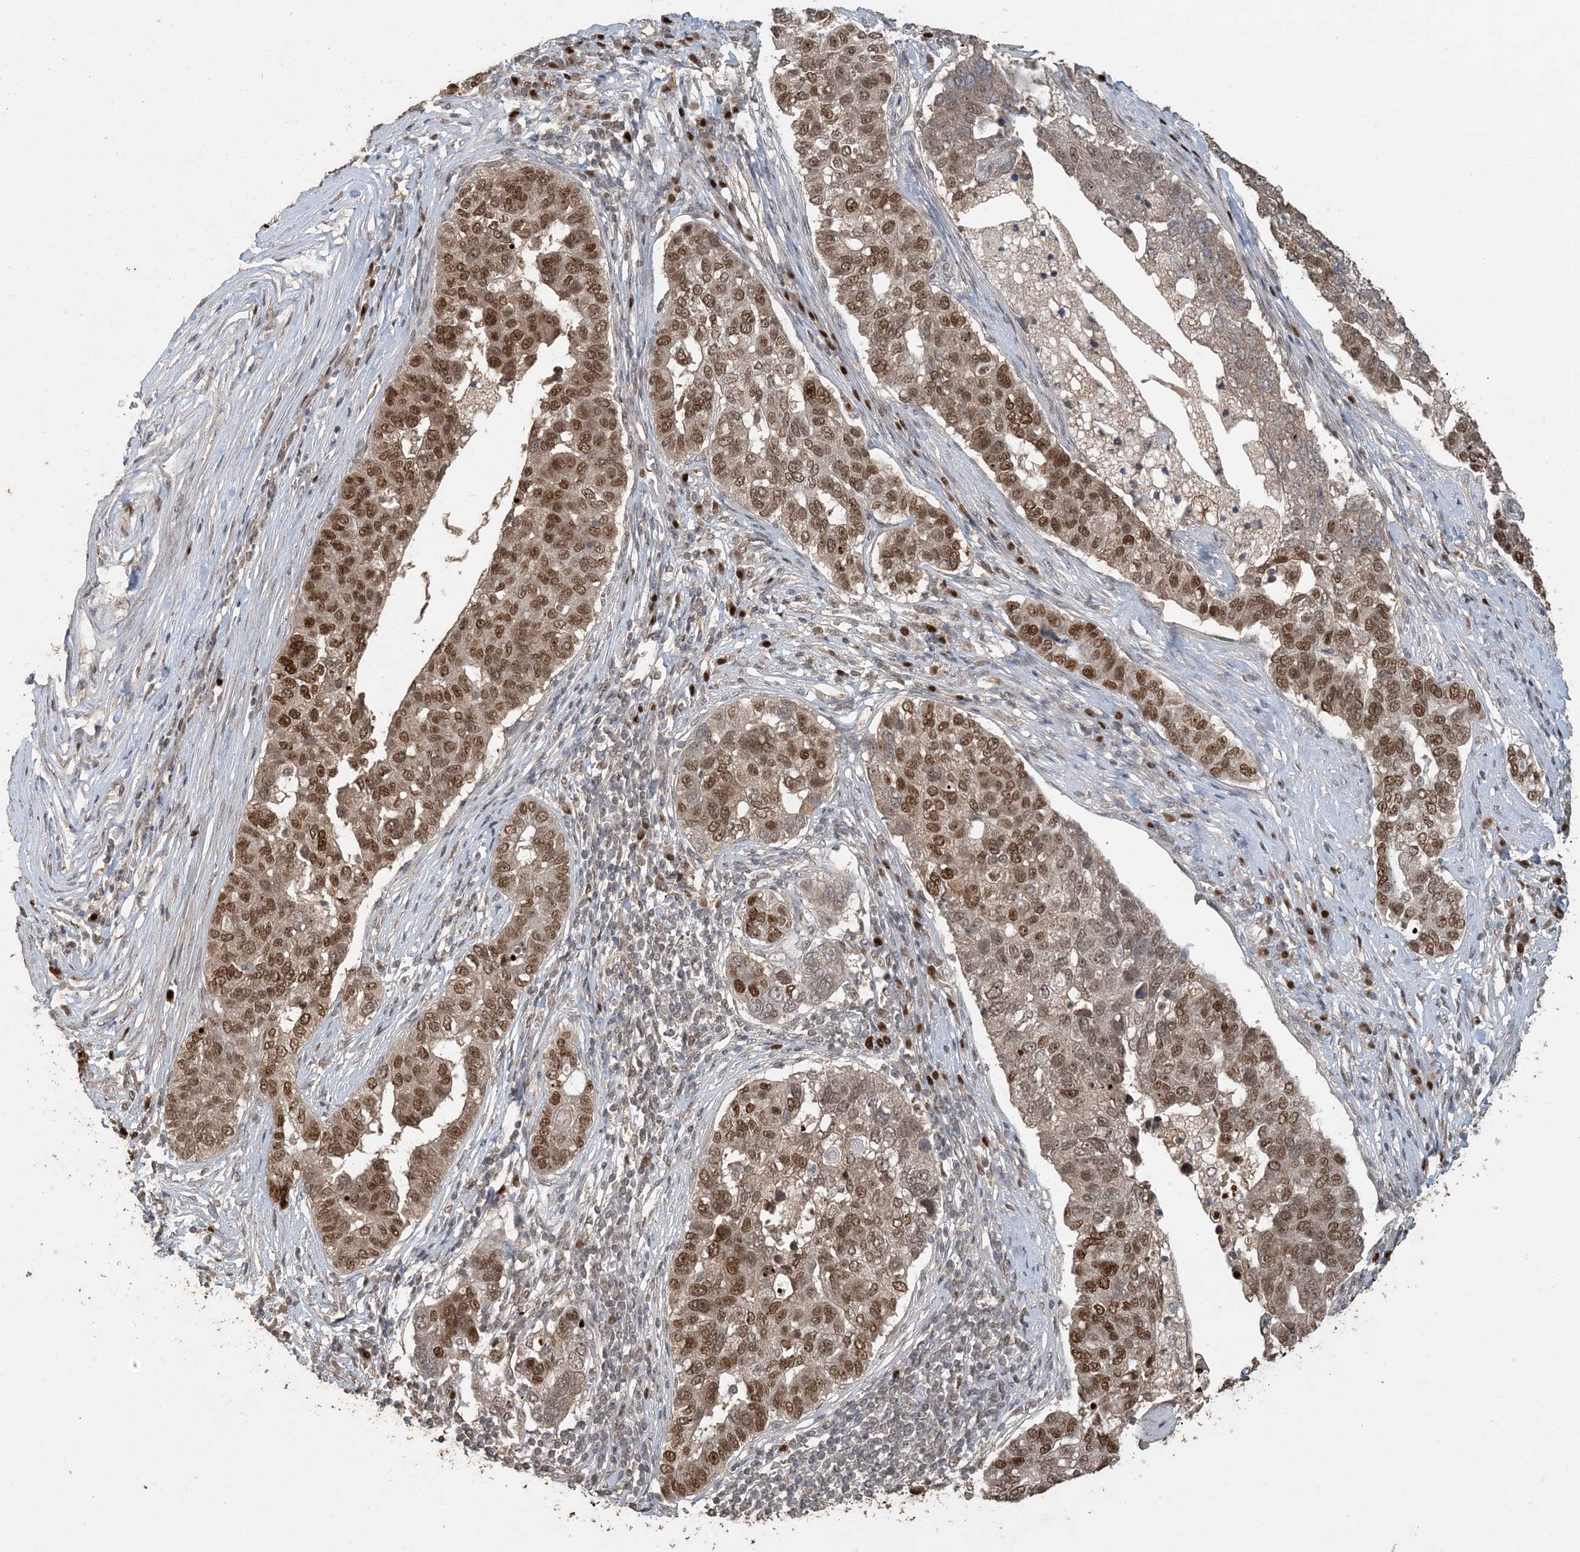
{"staining": {"intensity": "moderate", "quantity": ">75%", "location": "nuclear"}, "tissue": "pancreatic cancer", "cell_type": "Tumor cells", "image_type": "cancer", "snomed": [{"axis": "morphology", "description": "Adenocarcinoma, NOS"}, {"axis": "topography", "description": "Pancreas"}], "caption": "Brown immunohistochemical staining in pancreatic cancer (adenocarcinoma) reveals moderate nuclear expression in approximately >75% of tumor cells.", "gene": "ATP13A2", "patient": {"sex": "female", "age": 61}}